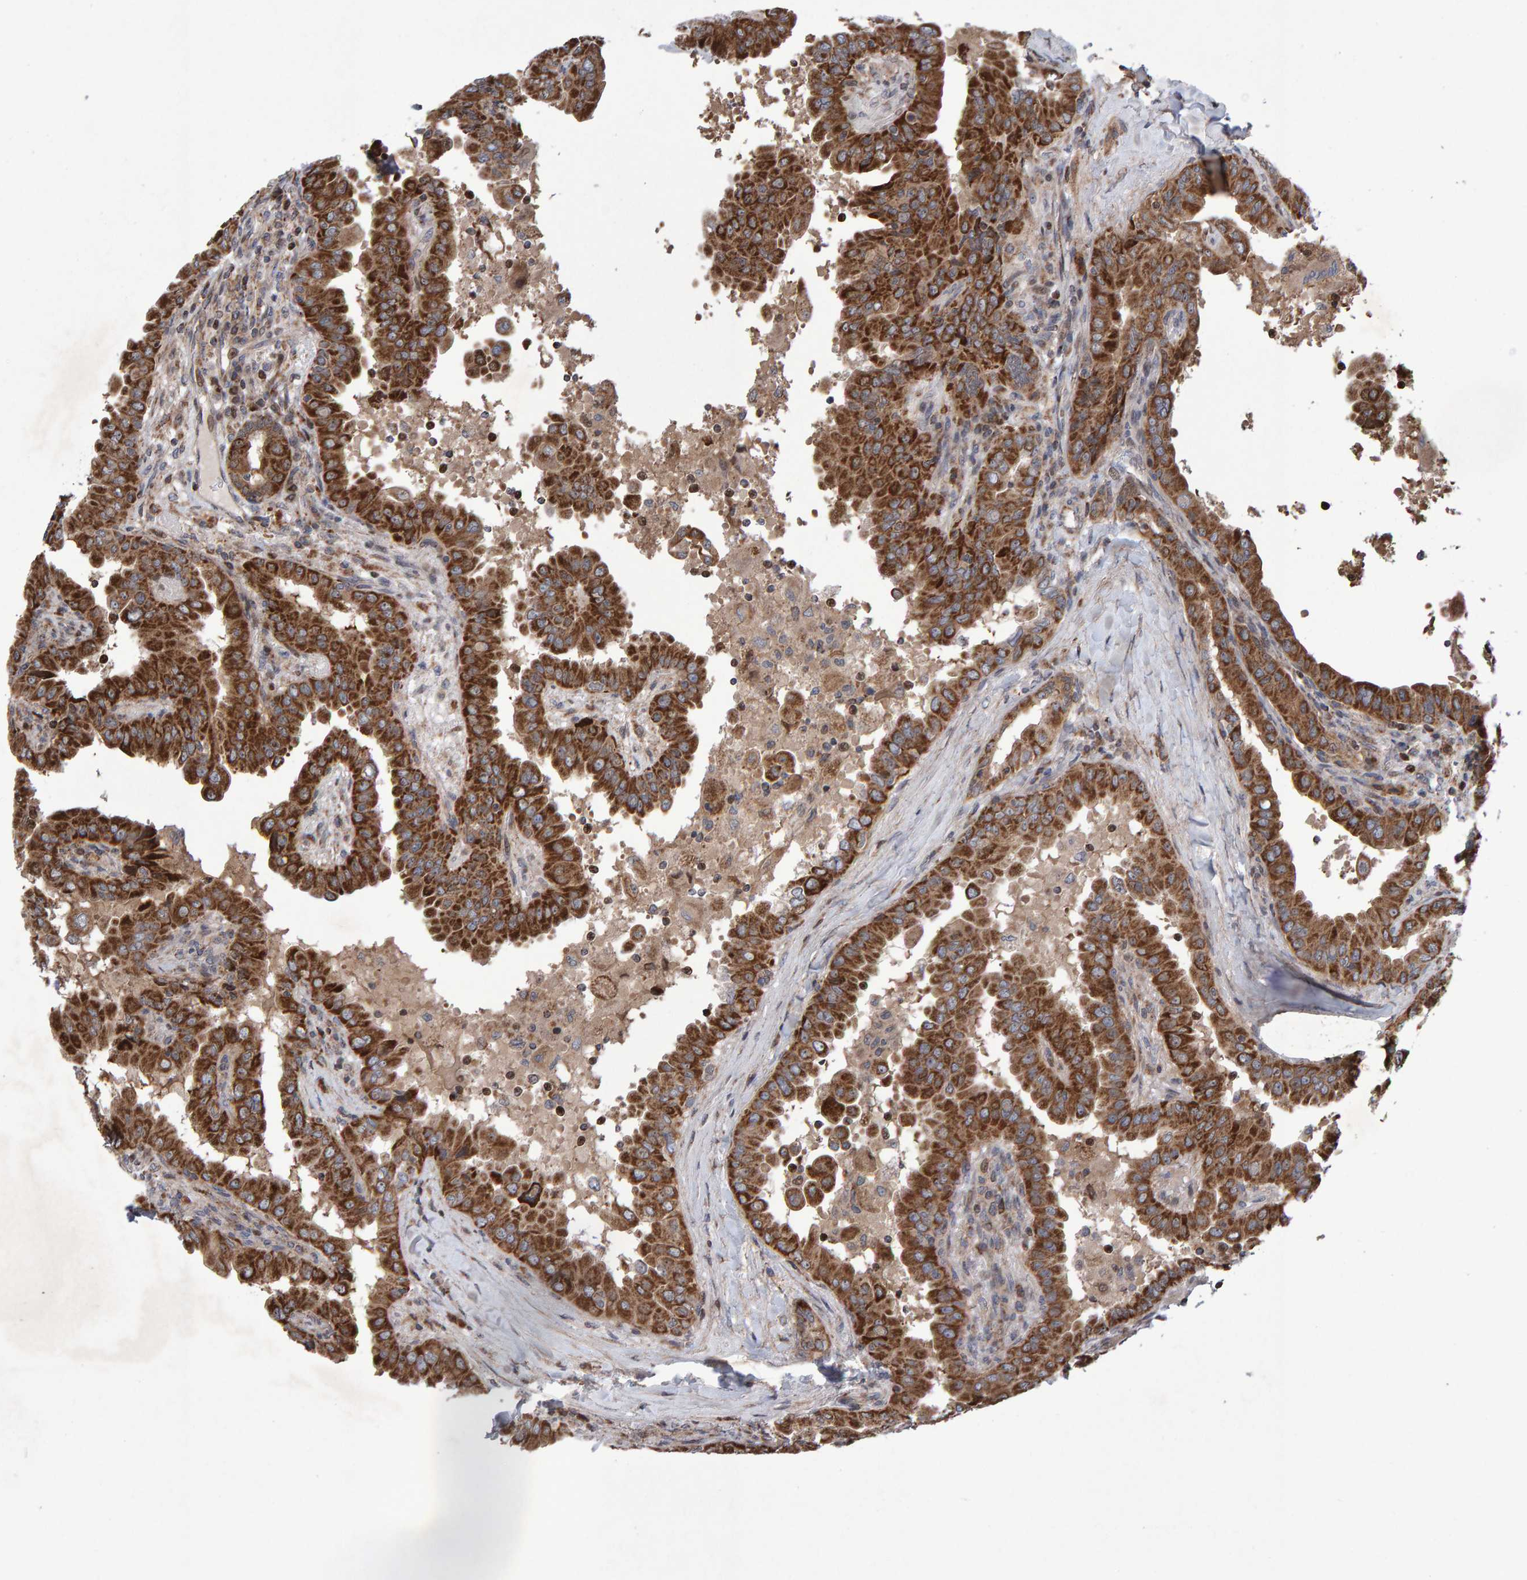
{"staining": {"intensity": "strong", "quantity": ">75%", "location": "cytoplasmic/membranous"}, "tissue": "thyroid cancer", "cell_type": "Tumor cells", "image_type": "cancer", "snomed": [{"axis": "morphology", "description": "Papillary adenocarcinoma, NOS"}, {"axis": "topography", "description": "Thyroid gland"}], "caption": "Strong cytoplasmic/membranous positivity is seen in about >75% of tumor cells in thyroid papillary adenocarcinoma.", "gene": "PECR", "patient": {"sex": "male", "age": 33}}